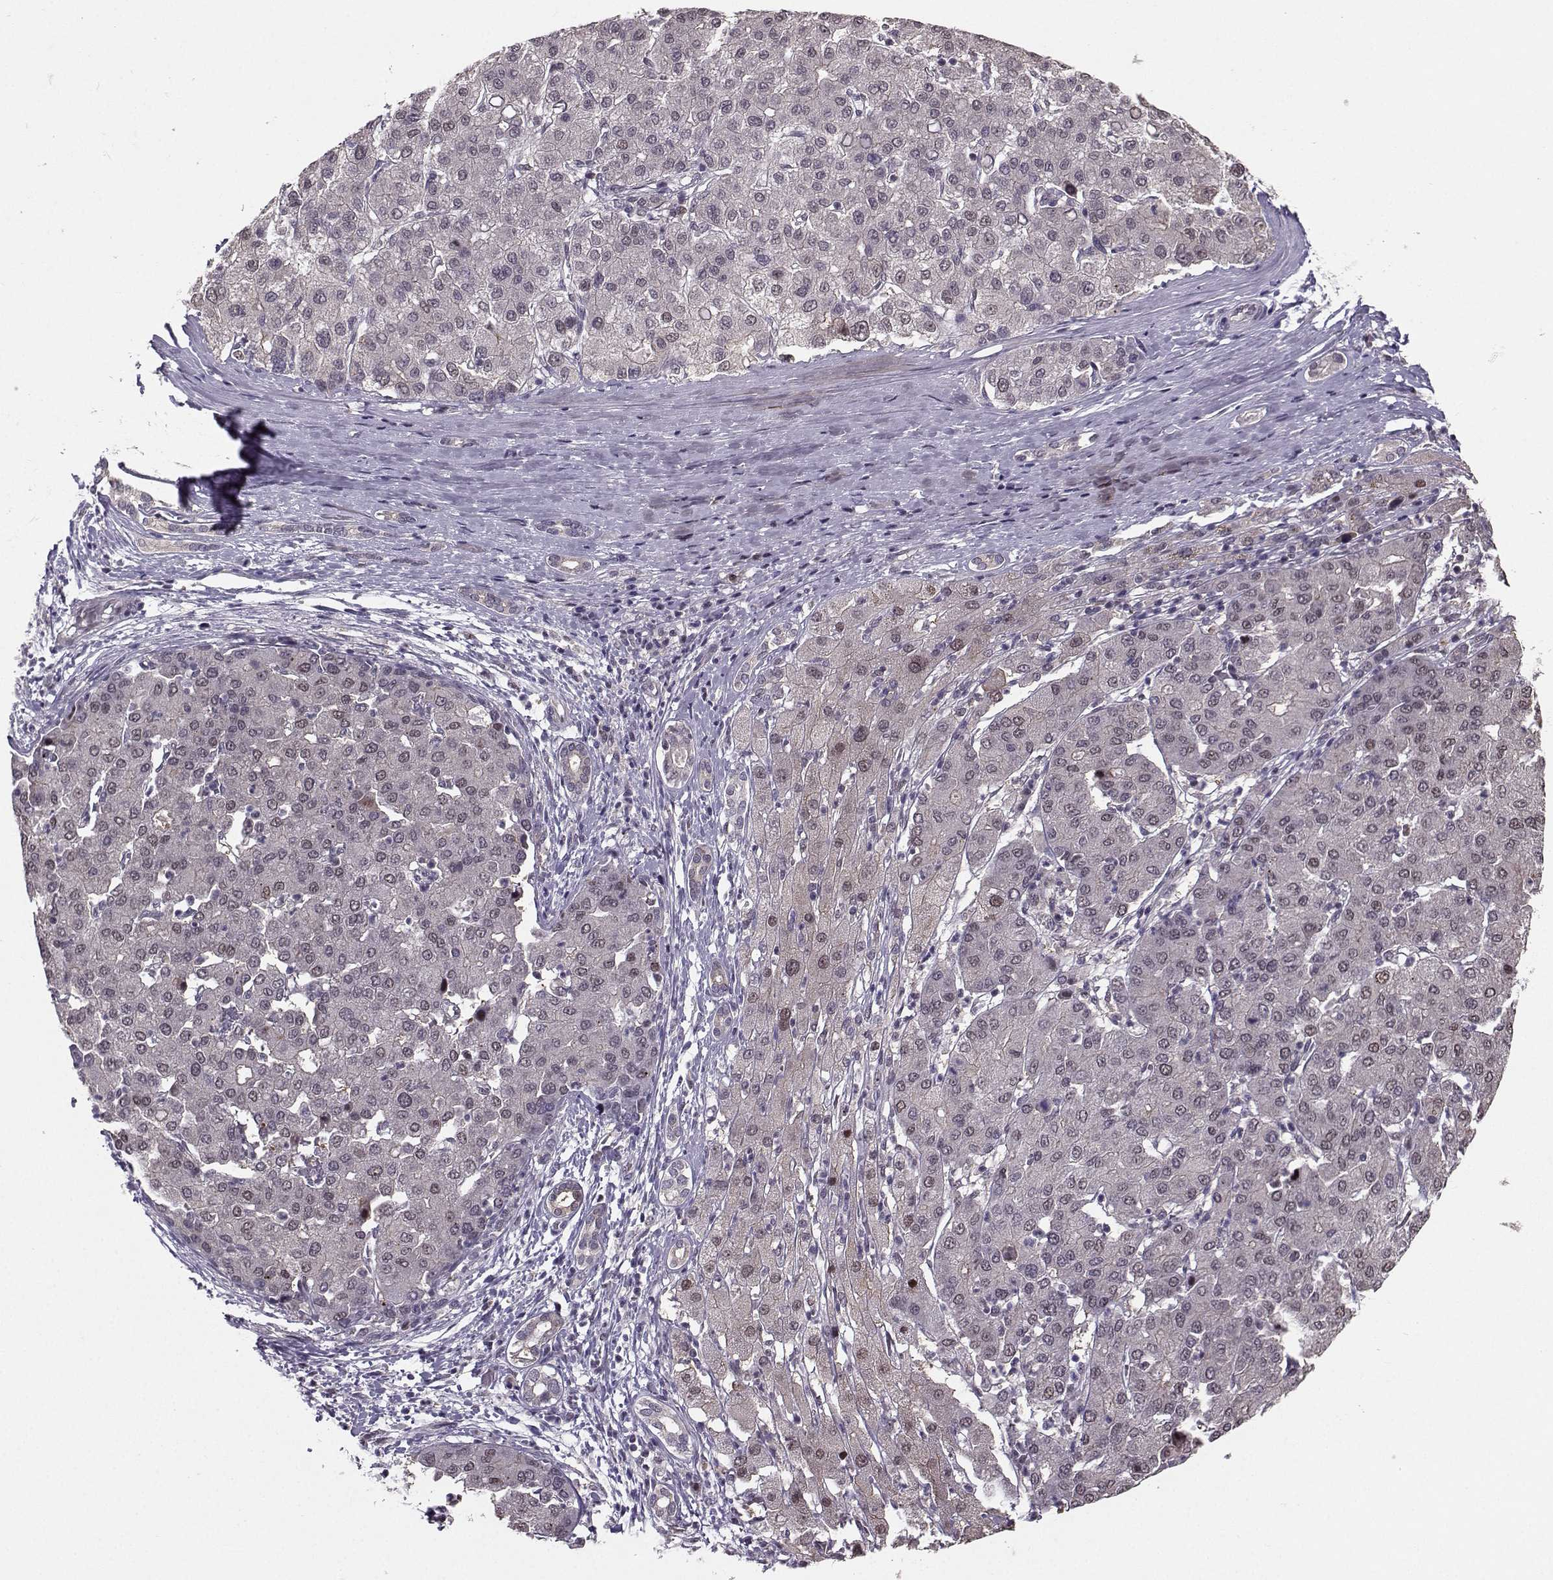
{"staining": {"intensity": "negative", "quantity": "none", "location": "none"}, "tissue": "liver cancer", "cell_type": "Tumor cells", "image_type": "cancer", "snomed": [{"axis": "morphology", "description": "Carcinoma, Hepatocellular, NOS"}, {"axis": "topography", "description": "Liver"}], "caption": "Hepatocellular carcinoma (liver) was stained to show a protein in brown. There is no significant staining in tumor cells.", "gene": "PKP2", "patient": {"sex": "male", "age": 65}}